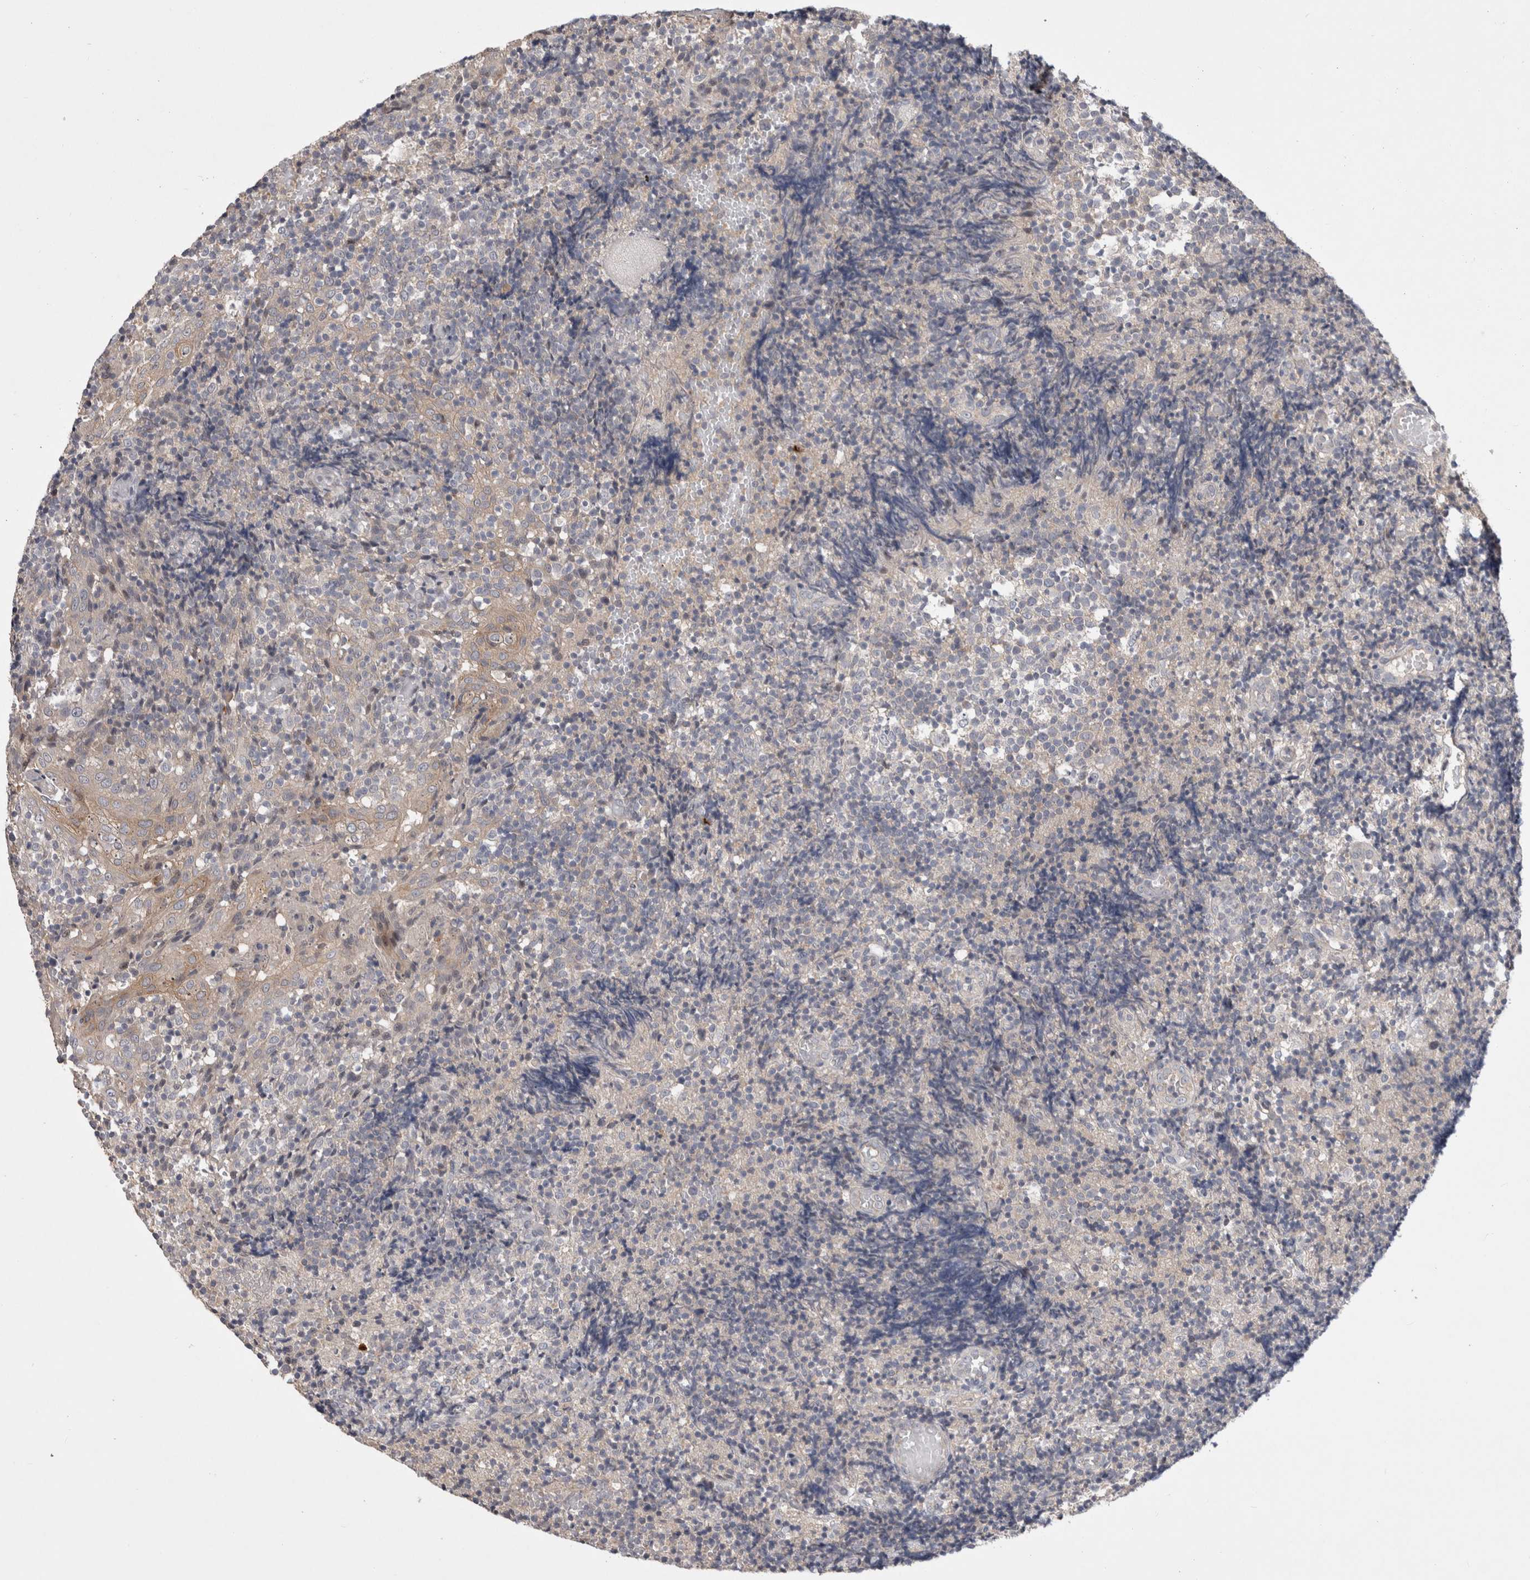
{"staining": {"intensity": "negative", "quantity": "none", "location": "none"}, "tissue": "tonsil", "cell_type": "Germinal center cells", "image_type": "normal", "snomed": [{"axis": "morphology", "description": "Normal tissue, NOS"}, {"axis": "topography", "description": "Tonsil"}], "caption": "The immunohistochemistry micrograph has no significant positivity in germinal center cells of tonsil.", "gene": "CERS3", "patient": {"sex": "female", "age": 19}}